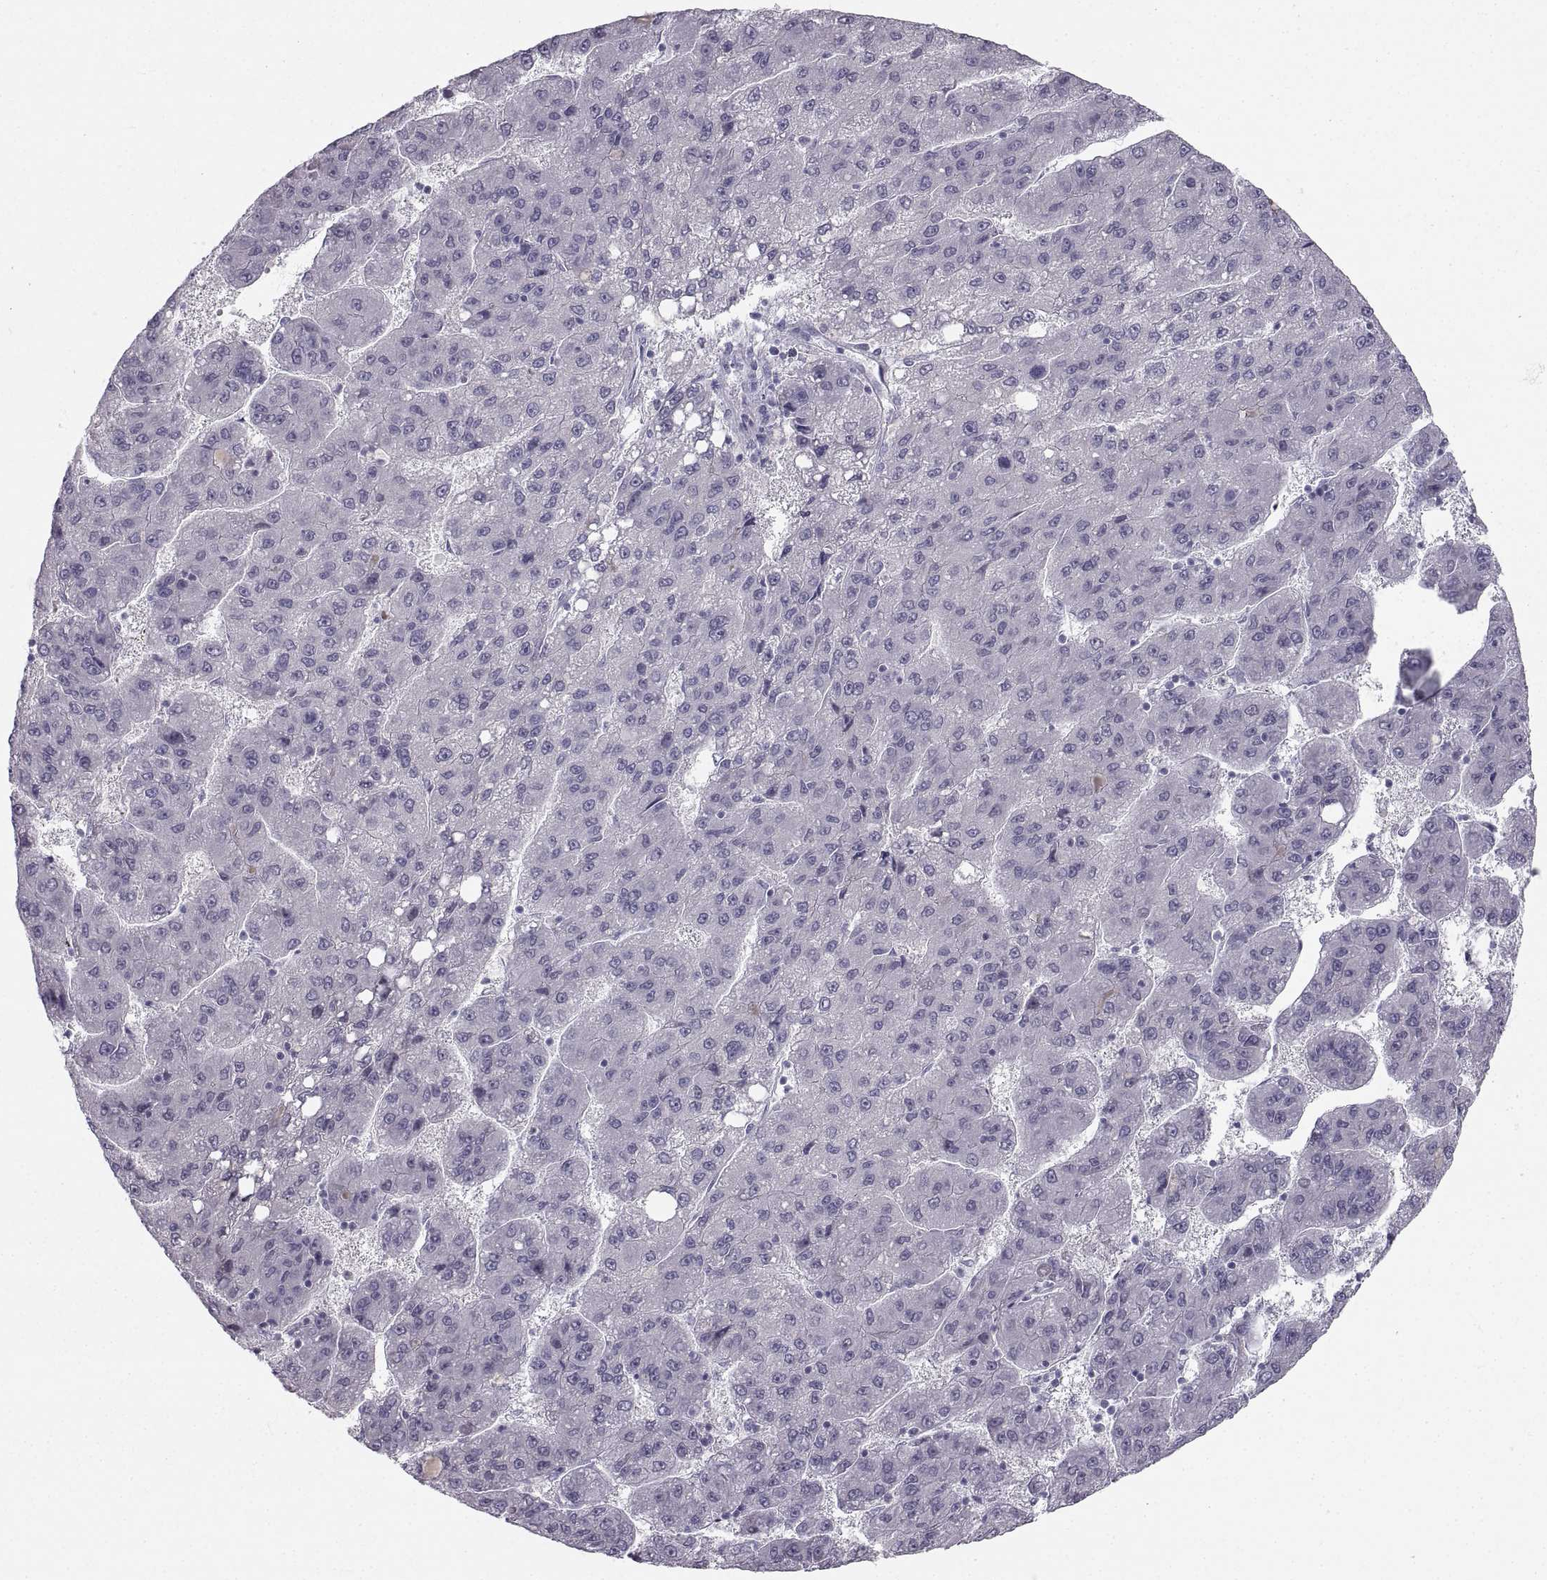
{"staining": {"intensity": "negative", "quantity": "none", "location": "none"}, "tissue": "liver cancer", "cell_type": "Tumor cells", "image_type": "cancer", "snomed": [{"axis": "morphology", "description": "Carcinoma, Hepatocellular, NOS"}, {"axis": "topography", "description": "Liver"}], "caption": "A high-resolution photomicrograph shows immunohistochemistry (IHC) staining of liver hepatocellular carcinoma, which displays no significant positivity in tumor cells.", "gene": "ZNF185", "patient": {"sex": "female", "age": 82}}